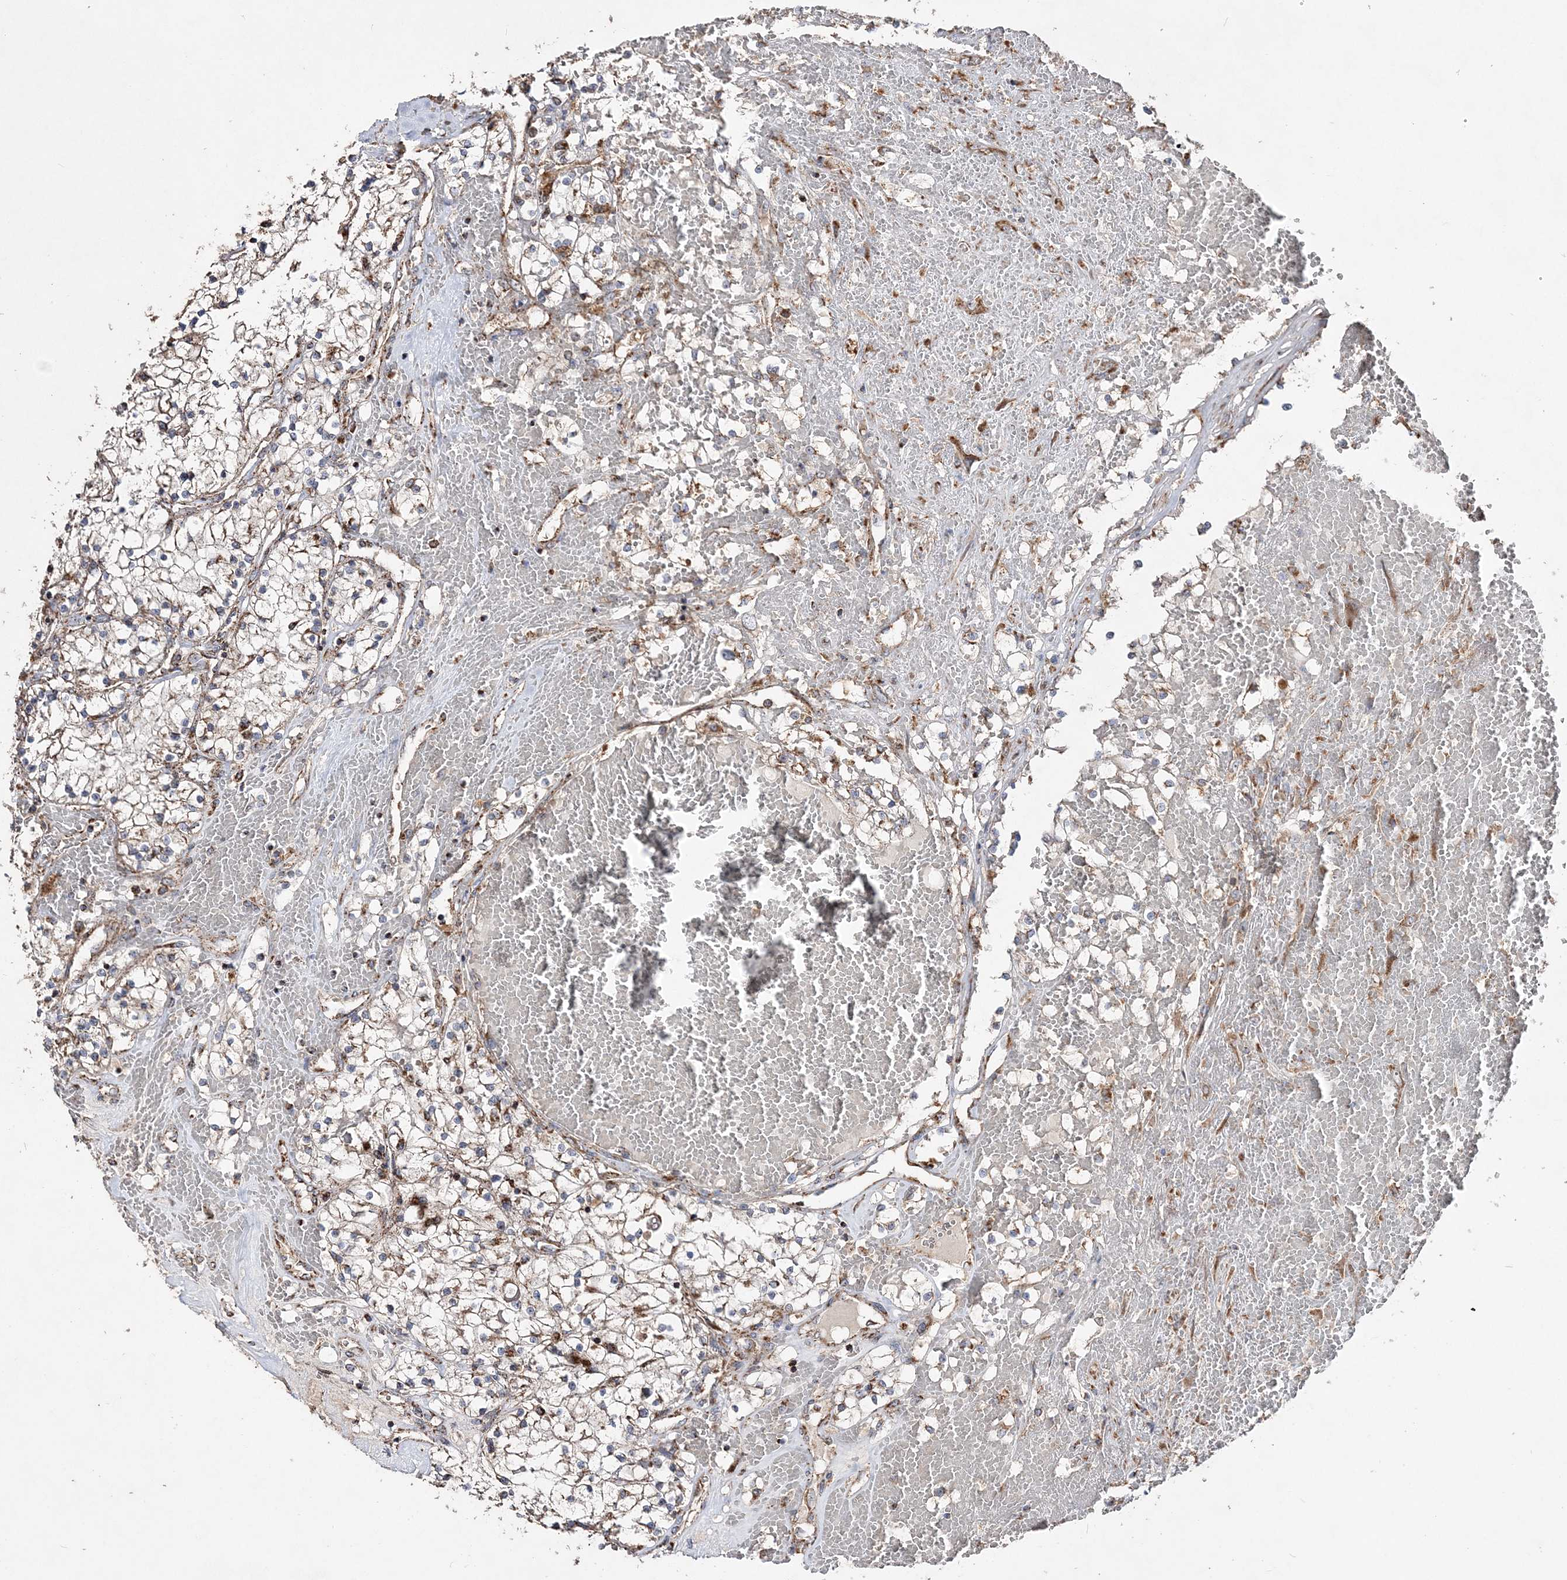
{"staining": {"intensity": "weak", "quantity": ">75%", "location": "cytoplasmic/membranous"}, "tissue": "renal cancer", "cell_type": "Tumor cells", "image_type": "cancer", "snomed": [{"axis": "morphology", "description": "Normal tissue, NOS"}, {"axis": "morphology", "description": "Adenocarcinoma, NOS"}, {"axis": "topography", "description": "Kidney"}], "caption": "Renal adenocarcinoma stained for a protein (brown) displays weak cytoplasmic/membranous positive staining in approximately >75% of tumor cells.", "gene": "POC5", "patient": {"sex": "male", "age": 68}}